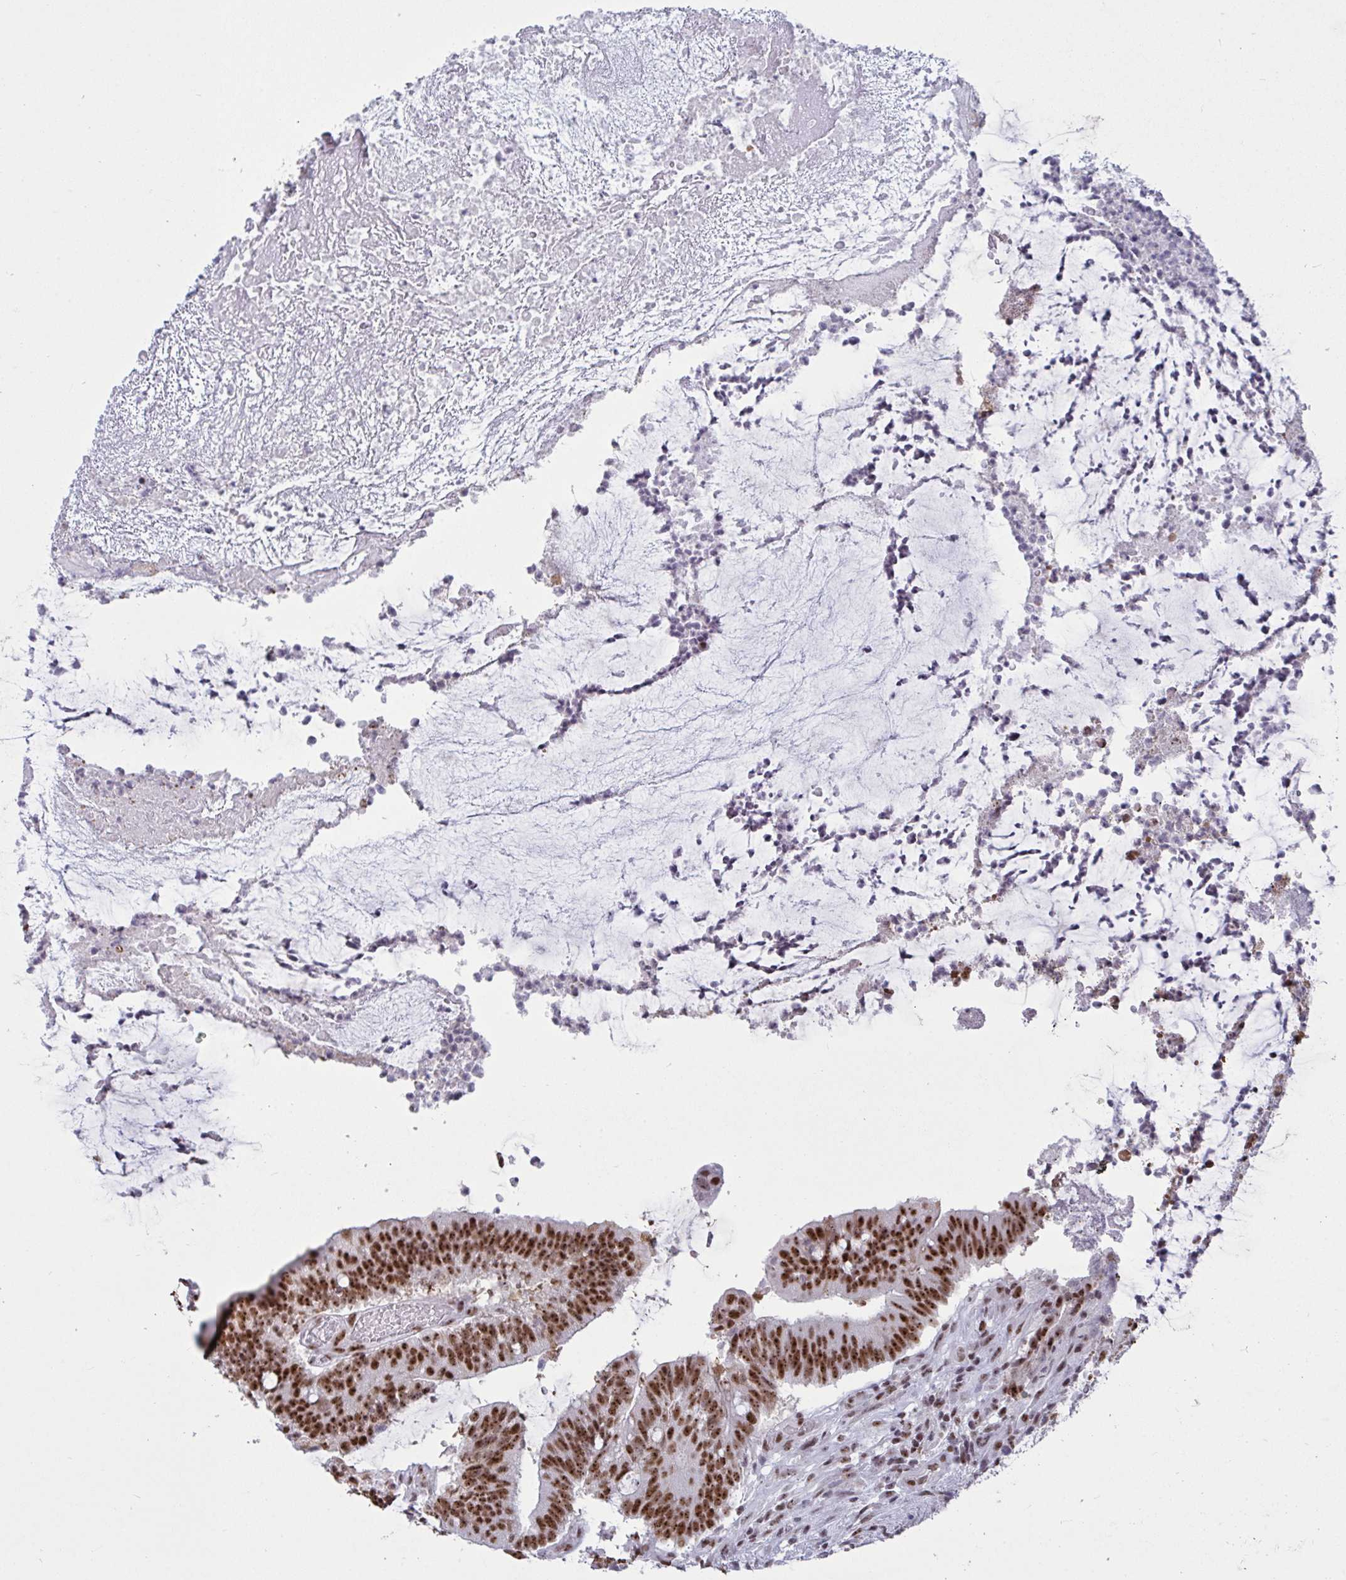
{"staining": {"intensity": "moderate", "quantity": ">75%", "location": "nuclear"}, "tissue": "colorectal cancer", "cell_type": "Tumor cells", "image_type": "cancer", "snomed": [{"axis": "morphology", "description": "Adenocarcinoma, NOS"}, {"axis": "topography", "description": "Colon"}], "caption": "IHC (DAB (3,3'-diaminobenzidine)) staining of colorectal cancer (adenocarcinoma) demonstrates moderate nuclear protein staining in approximately >75% of tumor cells.", "gene": "SUPT16H", "patient": {"sex": "female", "age": 43}}